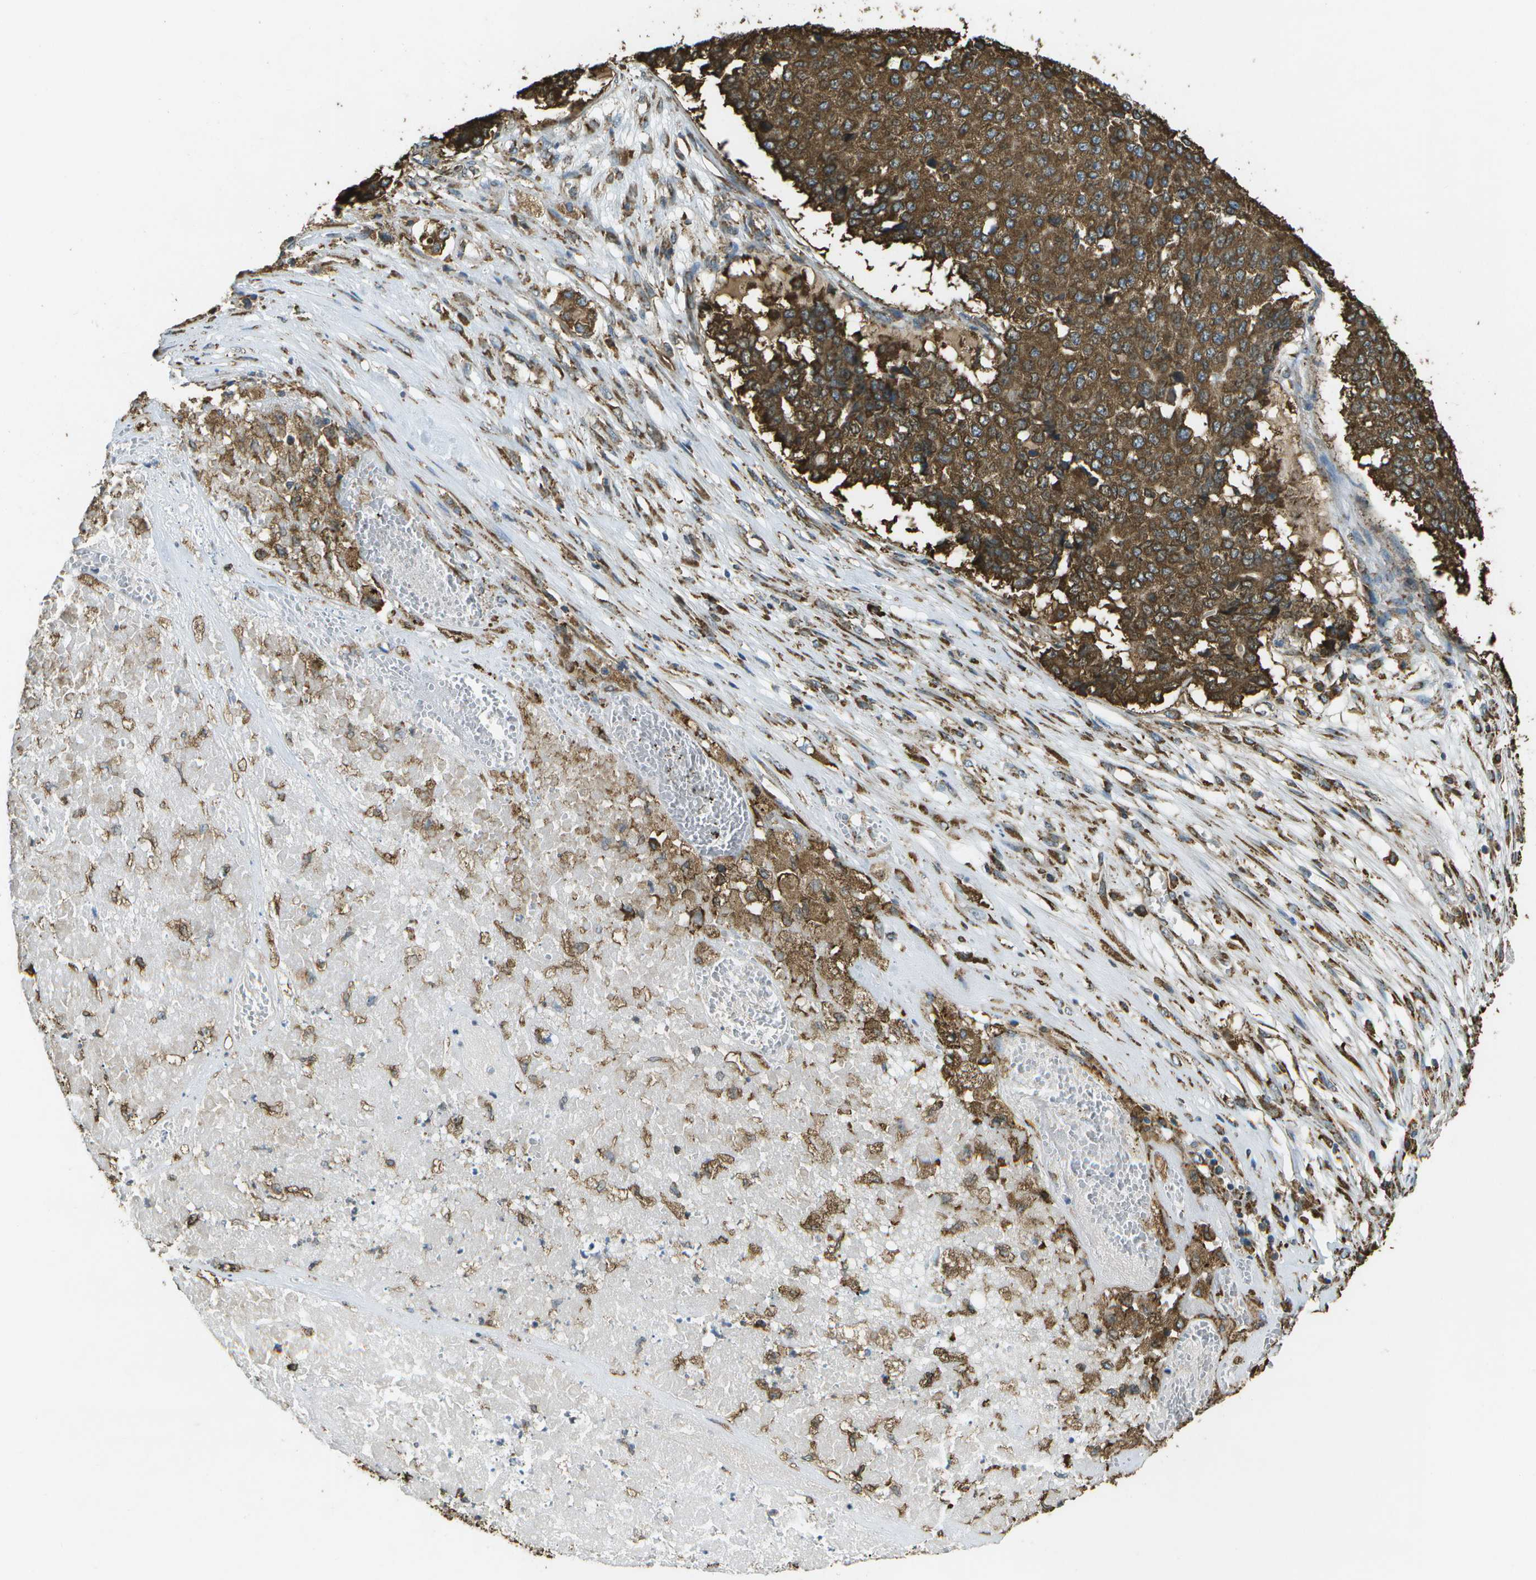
{"staining": {"intensity": "strong", "quantity": ">75%", "location": "cytoplasmic/membranous"}, "tissue": "pancreatic cancer", "cell_type": "Tumor cells", "image_type": "cancer", "snomed": [{"axis": "morphology", "description": "Adenocarcinoma, NOS"}, {"axis": "topography", "description": "Pancreas"}], "caption": "Protein analysis of pancreatic adenocarcinoma tissue reveals strong cytoplasmic/membranous expression in about >75% of tumor cells.", "gene": "PDIA4", "patient": {"sex": "male", "age": 50}}